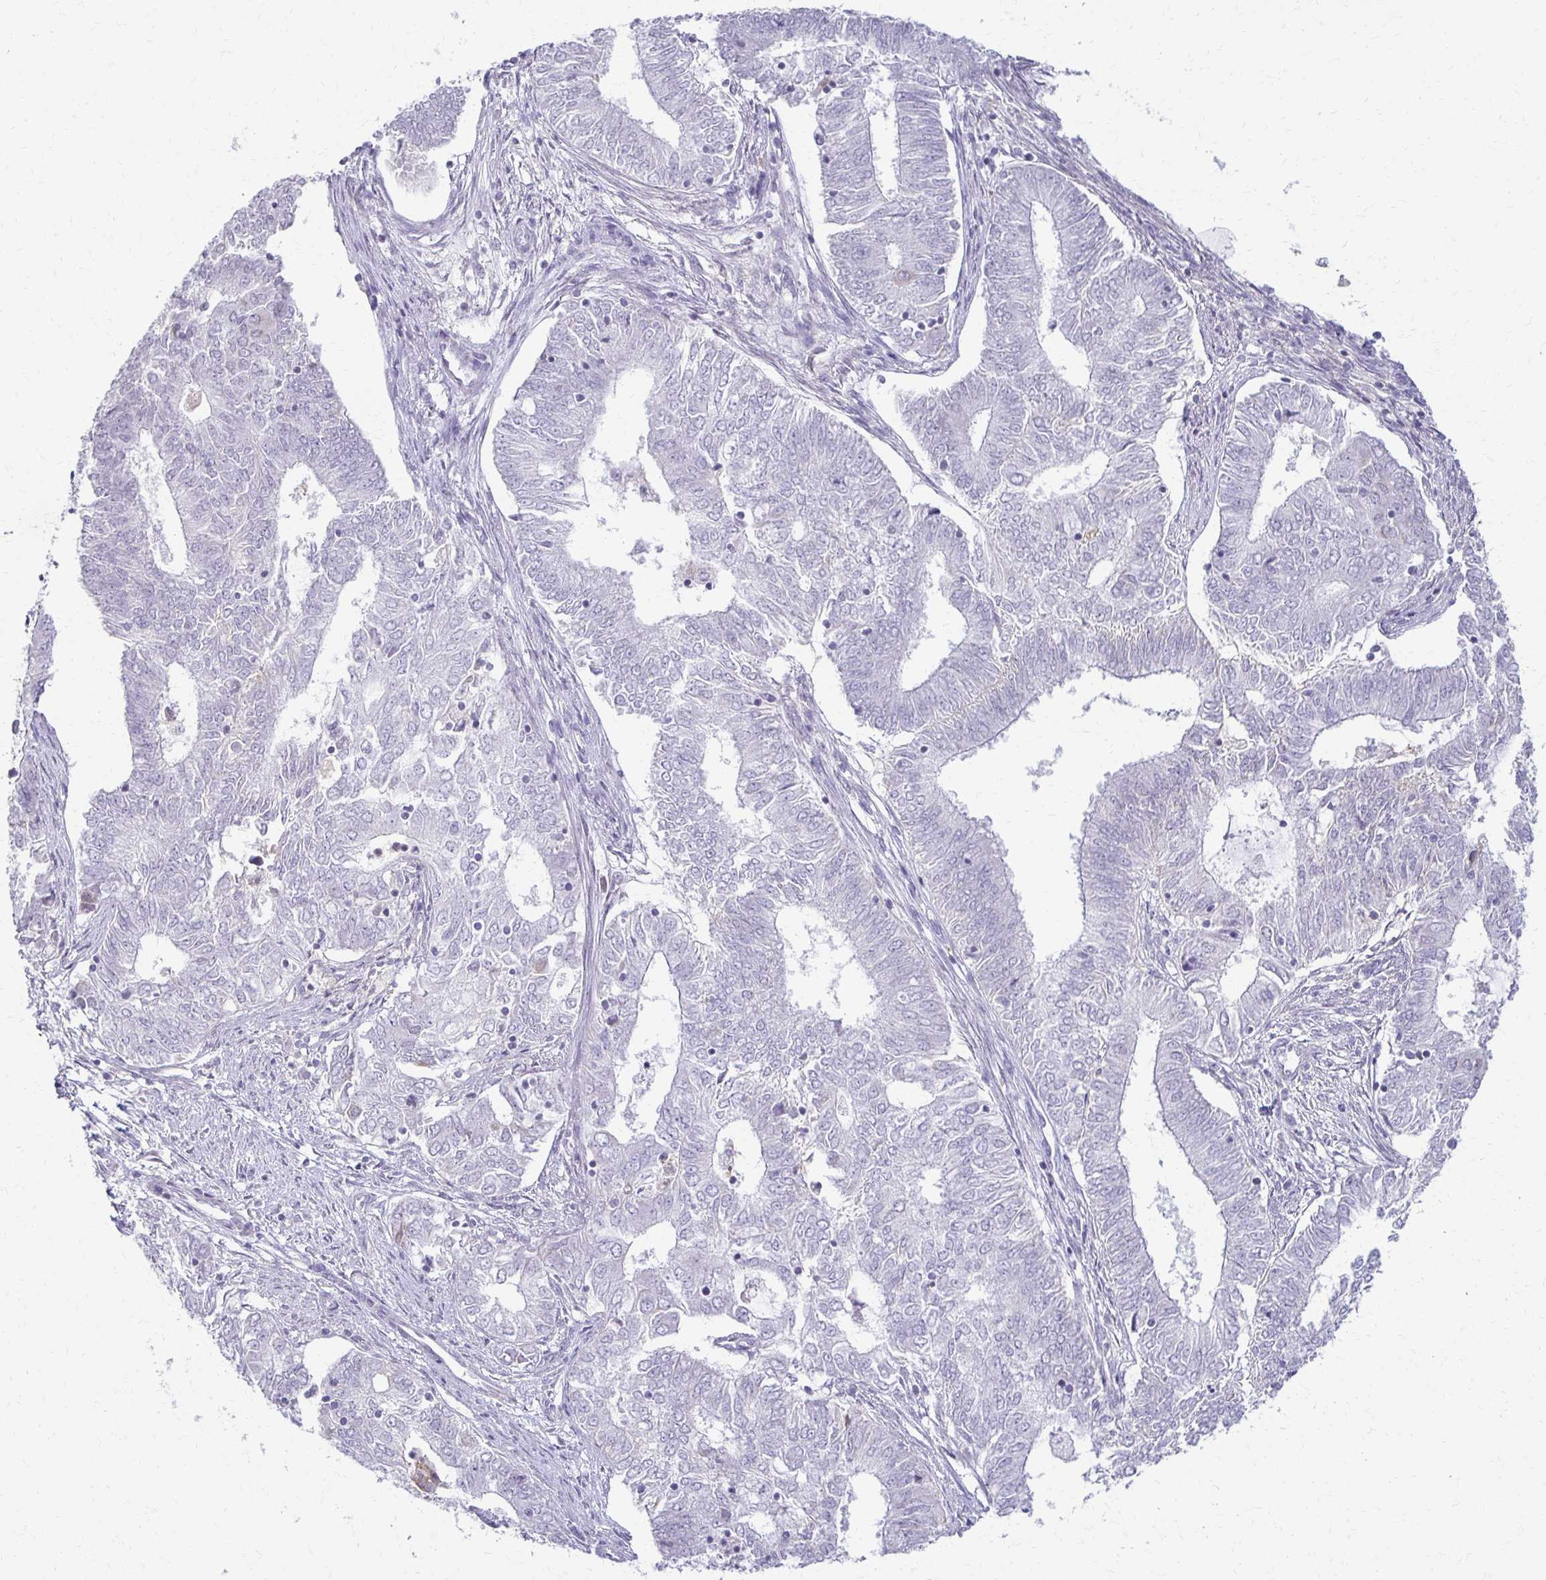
{"staining": {"intensity": "negative", "quantity": "none", "location": "none"}, "tissue": "endometrial cancer", "cell_type": "Tumor cells", "image_type": "cancer", "snomed": [{"axis": "morphology", "description": "Adenocarcinoma, NOS"}, {"axis": "topography", "description": "Endometrium"}], "caption": "High power microscopy photomicrograph of an immunohistochemistry micrograph of endometrial cancer, revealing no significant positivity in tumor cells. (DAB immunohistochemistry, high magnification).", "gene": "FCGR2B", "patient": {"sex": "female", "age": 62}}